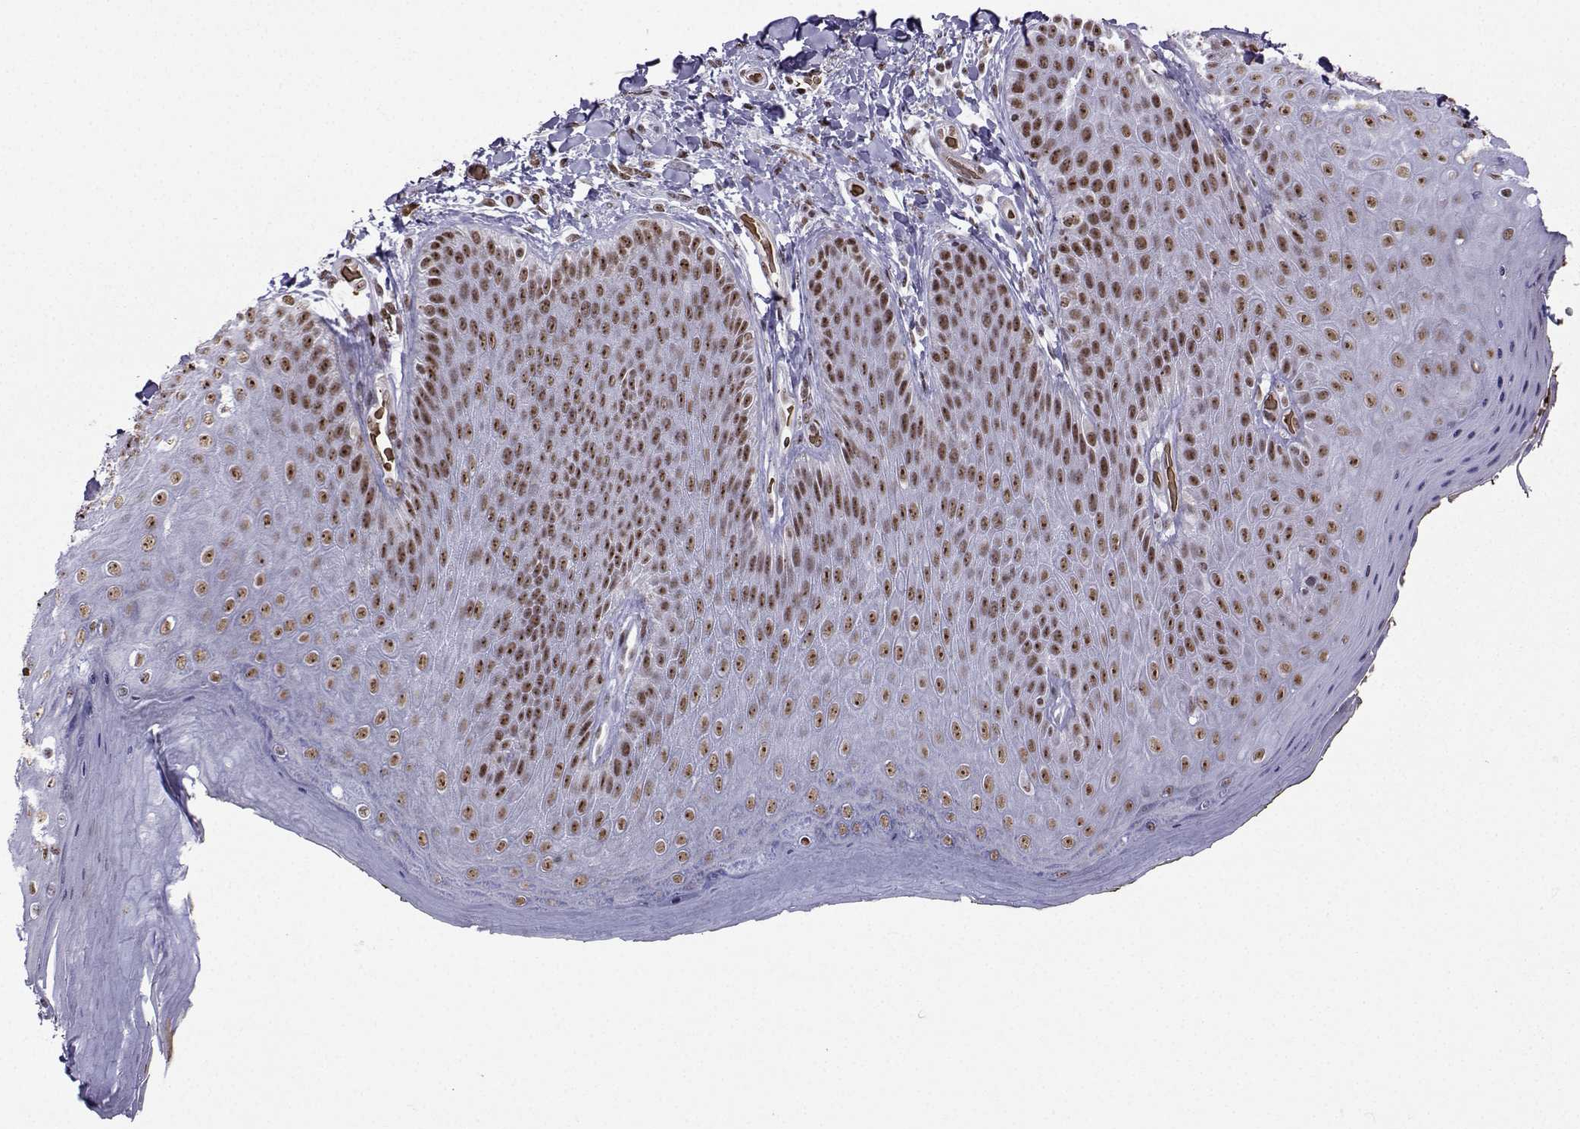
{"staining": {"intensity": "moderate", "quantity": ">75%", "location": "nuclear"}, "tissue": "skin", "cell_type": "Epidermal cells", "image_type": "normal", "snomed": [{"axis": "morphology", "description": "Normal tissue, NOS"}, {"axis": "topography", "description": "Anal"}], "caption": "There is medium levels of moderate nuclear staining in epidermal cells of normal skin, as demonstrated by immunohistochemical staining (brown color).", "gene": "CCNK", "patient": {"sex": "male", "age": 53}}